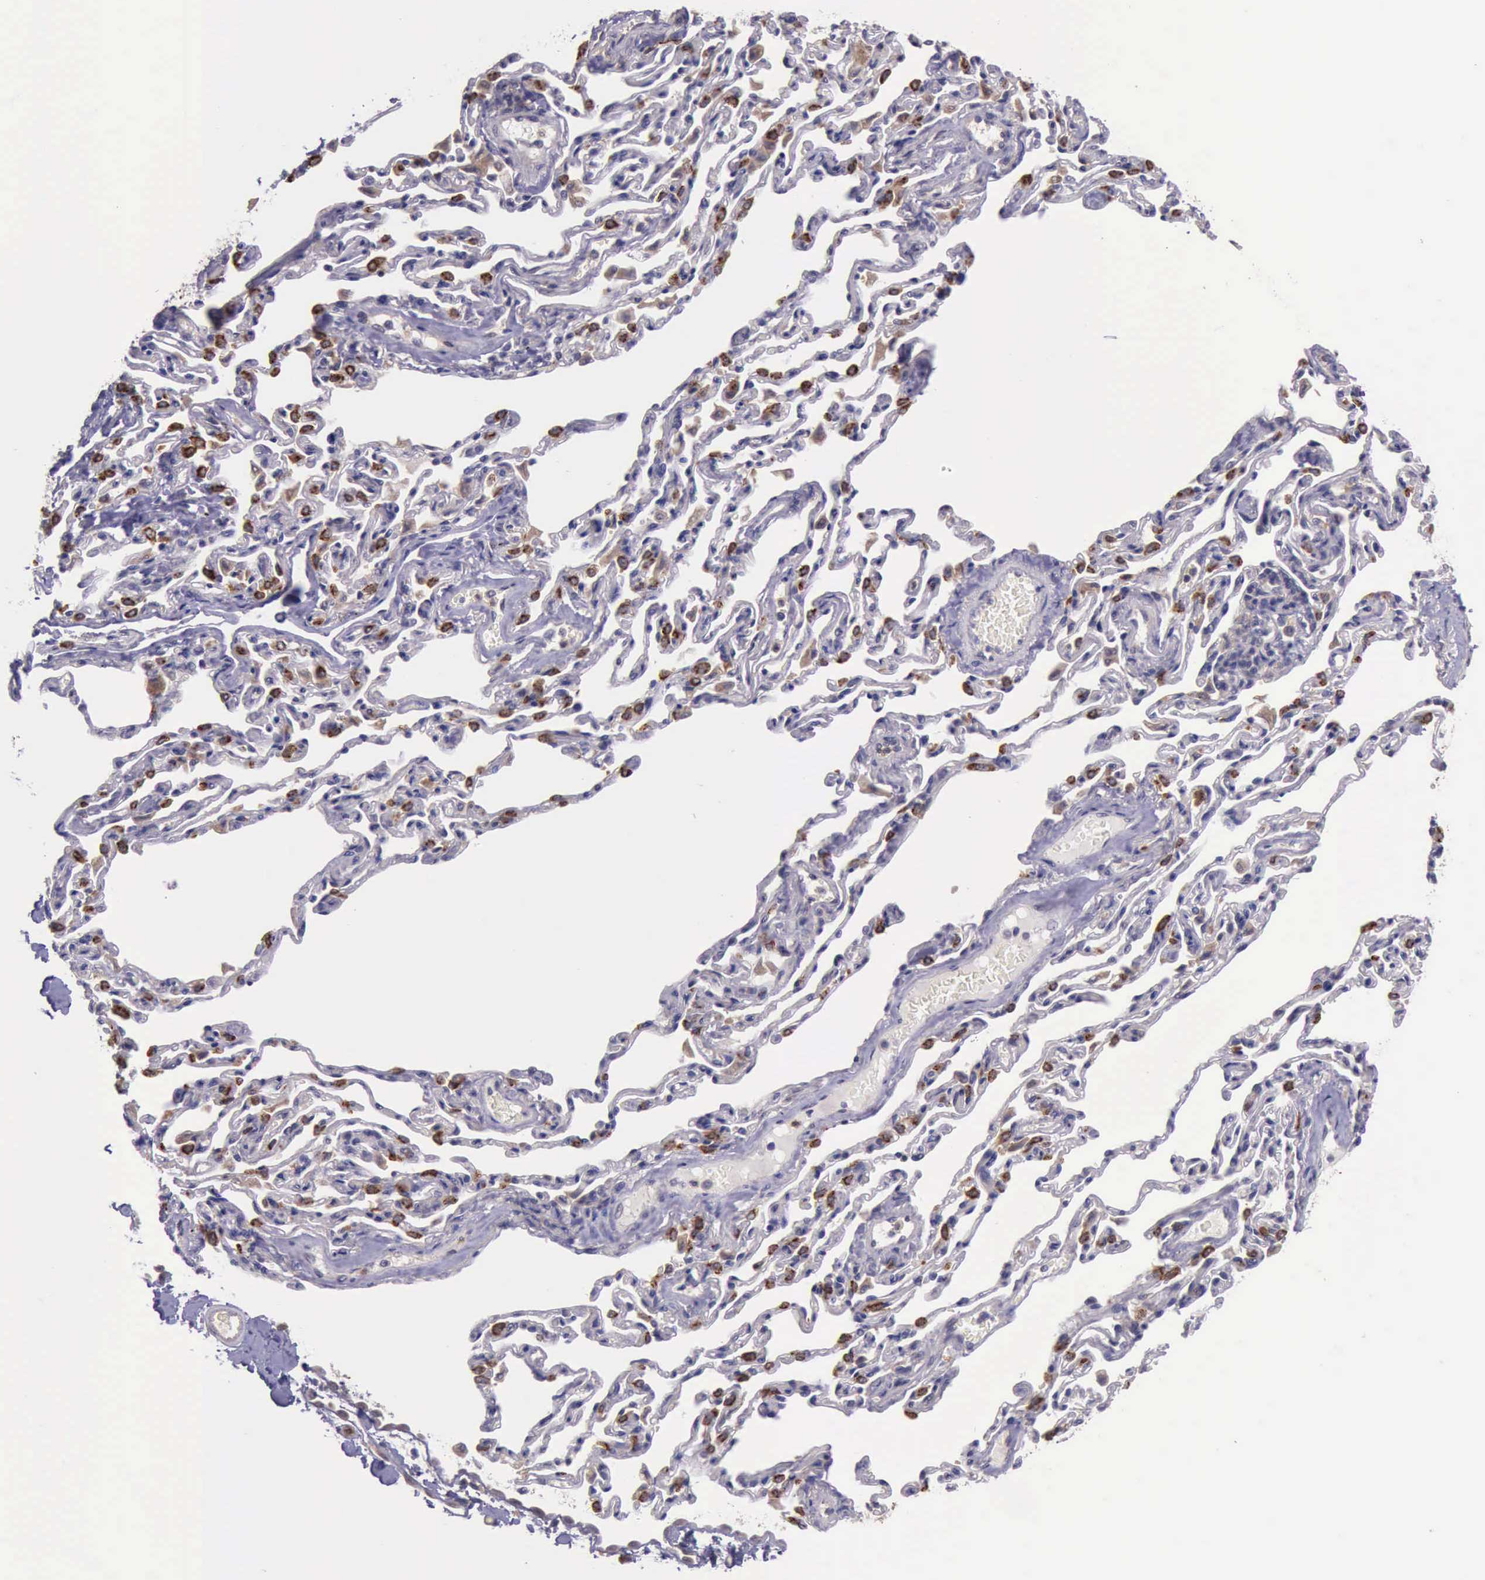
{"staining": {"intensity": "weak", "quantity": ">75%", "location": "cytoplasmic/membranous"}, "tissue": "bronchus", "cell_type": "Respiratory epithelial cells", "image_type": "normal", "snomed": [{"axis": "morphology", "description": "Normal tissue, NOS"}, {"axis": "topography", "description": "Cartilage tissue"}, {"axis": "topography", "description": "Bronchus"}, {"axis": "topography", "description": "Lung"}], "caption": "Respiratory epithelial cells demonstrate low levels of weak cytoplasmic/membranous positivity in about >75% of cells in unremarkable human bronchus. The protein is shown in brown color, while the nuclei are stained blue.", "gene": "PLEK2", "patient": {"sex": "male", "age": 64}}